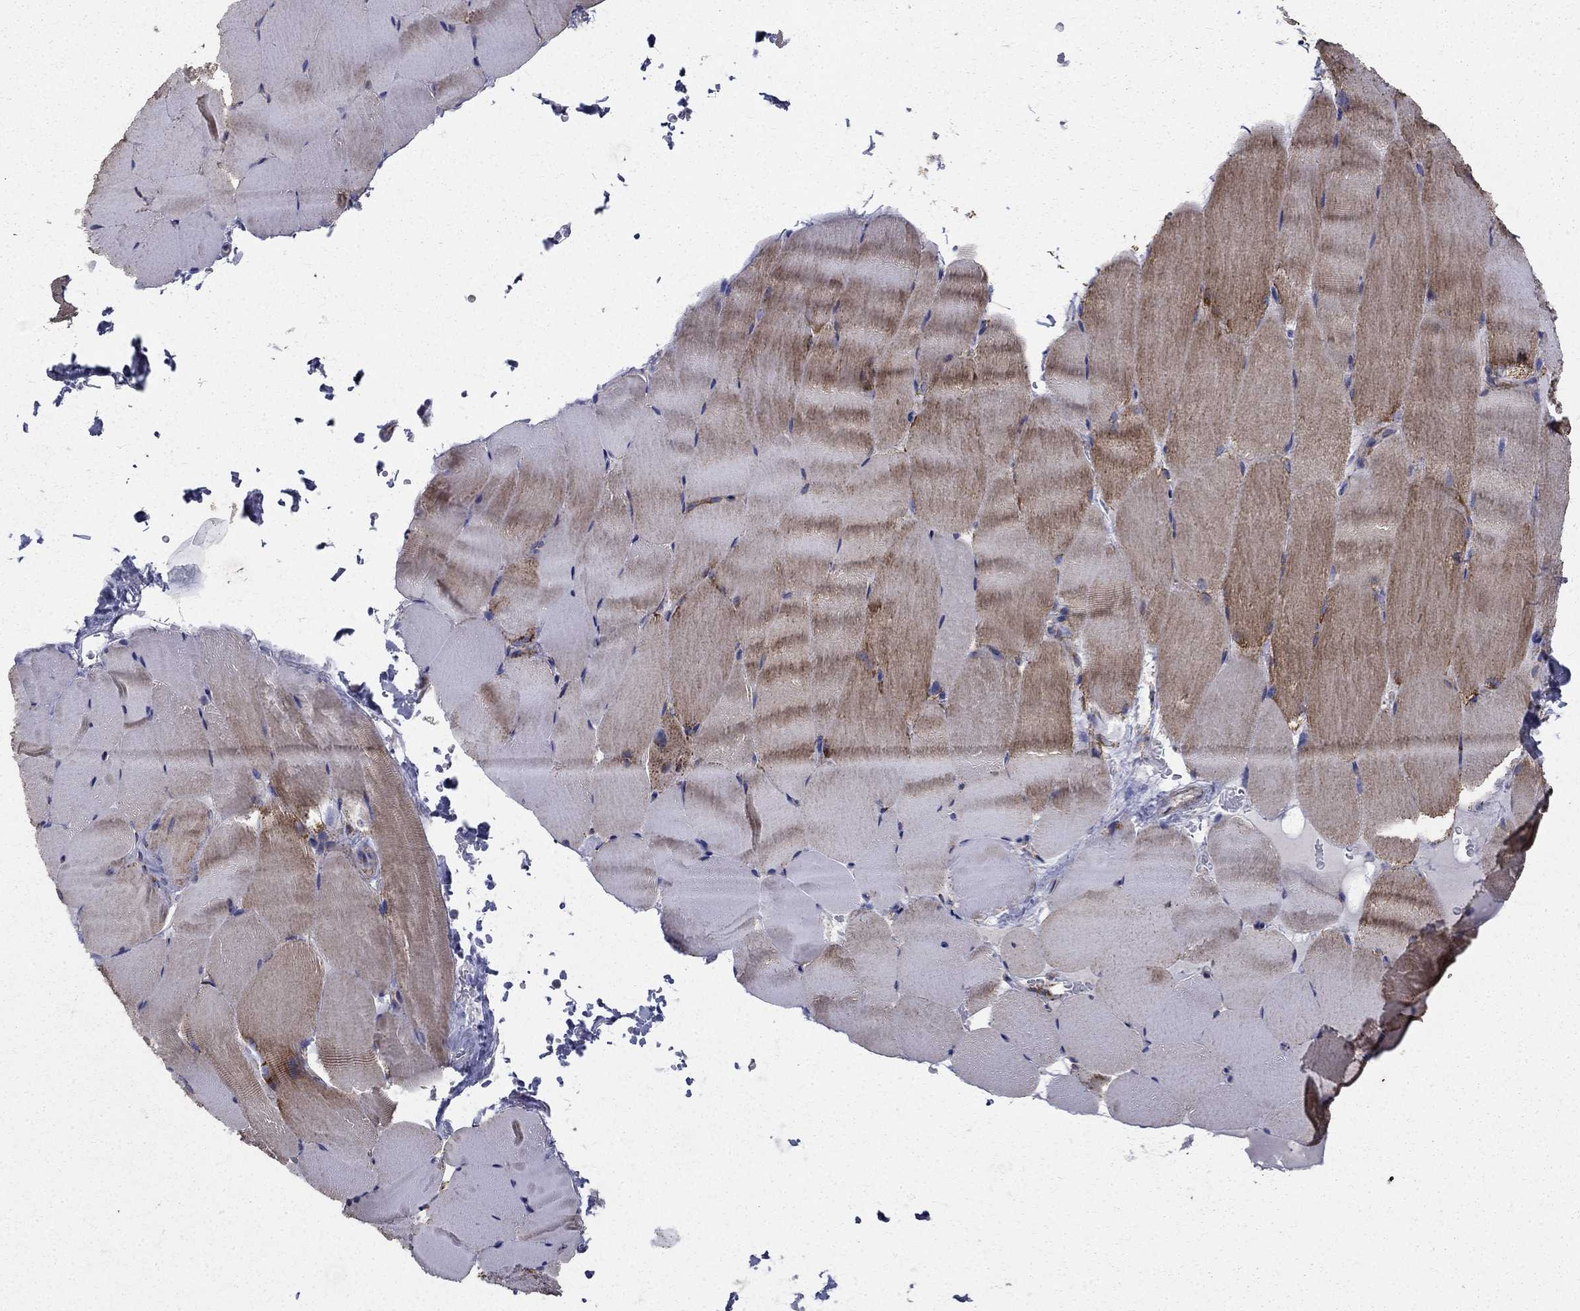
{"staining": {"intensity": "moderate", "quantity": "25%-75%", "location": "cytoplasmic/membranous"}, "tissue": "skeletal muscle", "cell_type": "Myocytes", "image_type": "normal", "snomed": [{"axis": "morphology", "description": "Normal tissue, NOS"}, {"axis": "topography", "description": "Skeletal muscle"}], "caption": "Immunohistochemistry (IHC) staining of benign skeletal muscle, which shows medium levels of moderate cytoplasmic/membranous expression in about 25%-75% of myocytes indicating moderate cytoplasmic/membranous protein positivity. The staining was performed using DAB (brown) for protein detection and nuclei were counterstained in hematoxylin (blue).", "gene": "GCSH", "patient": {"sex": "female", "age": 37}}